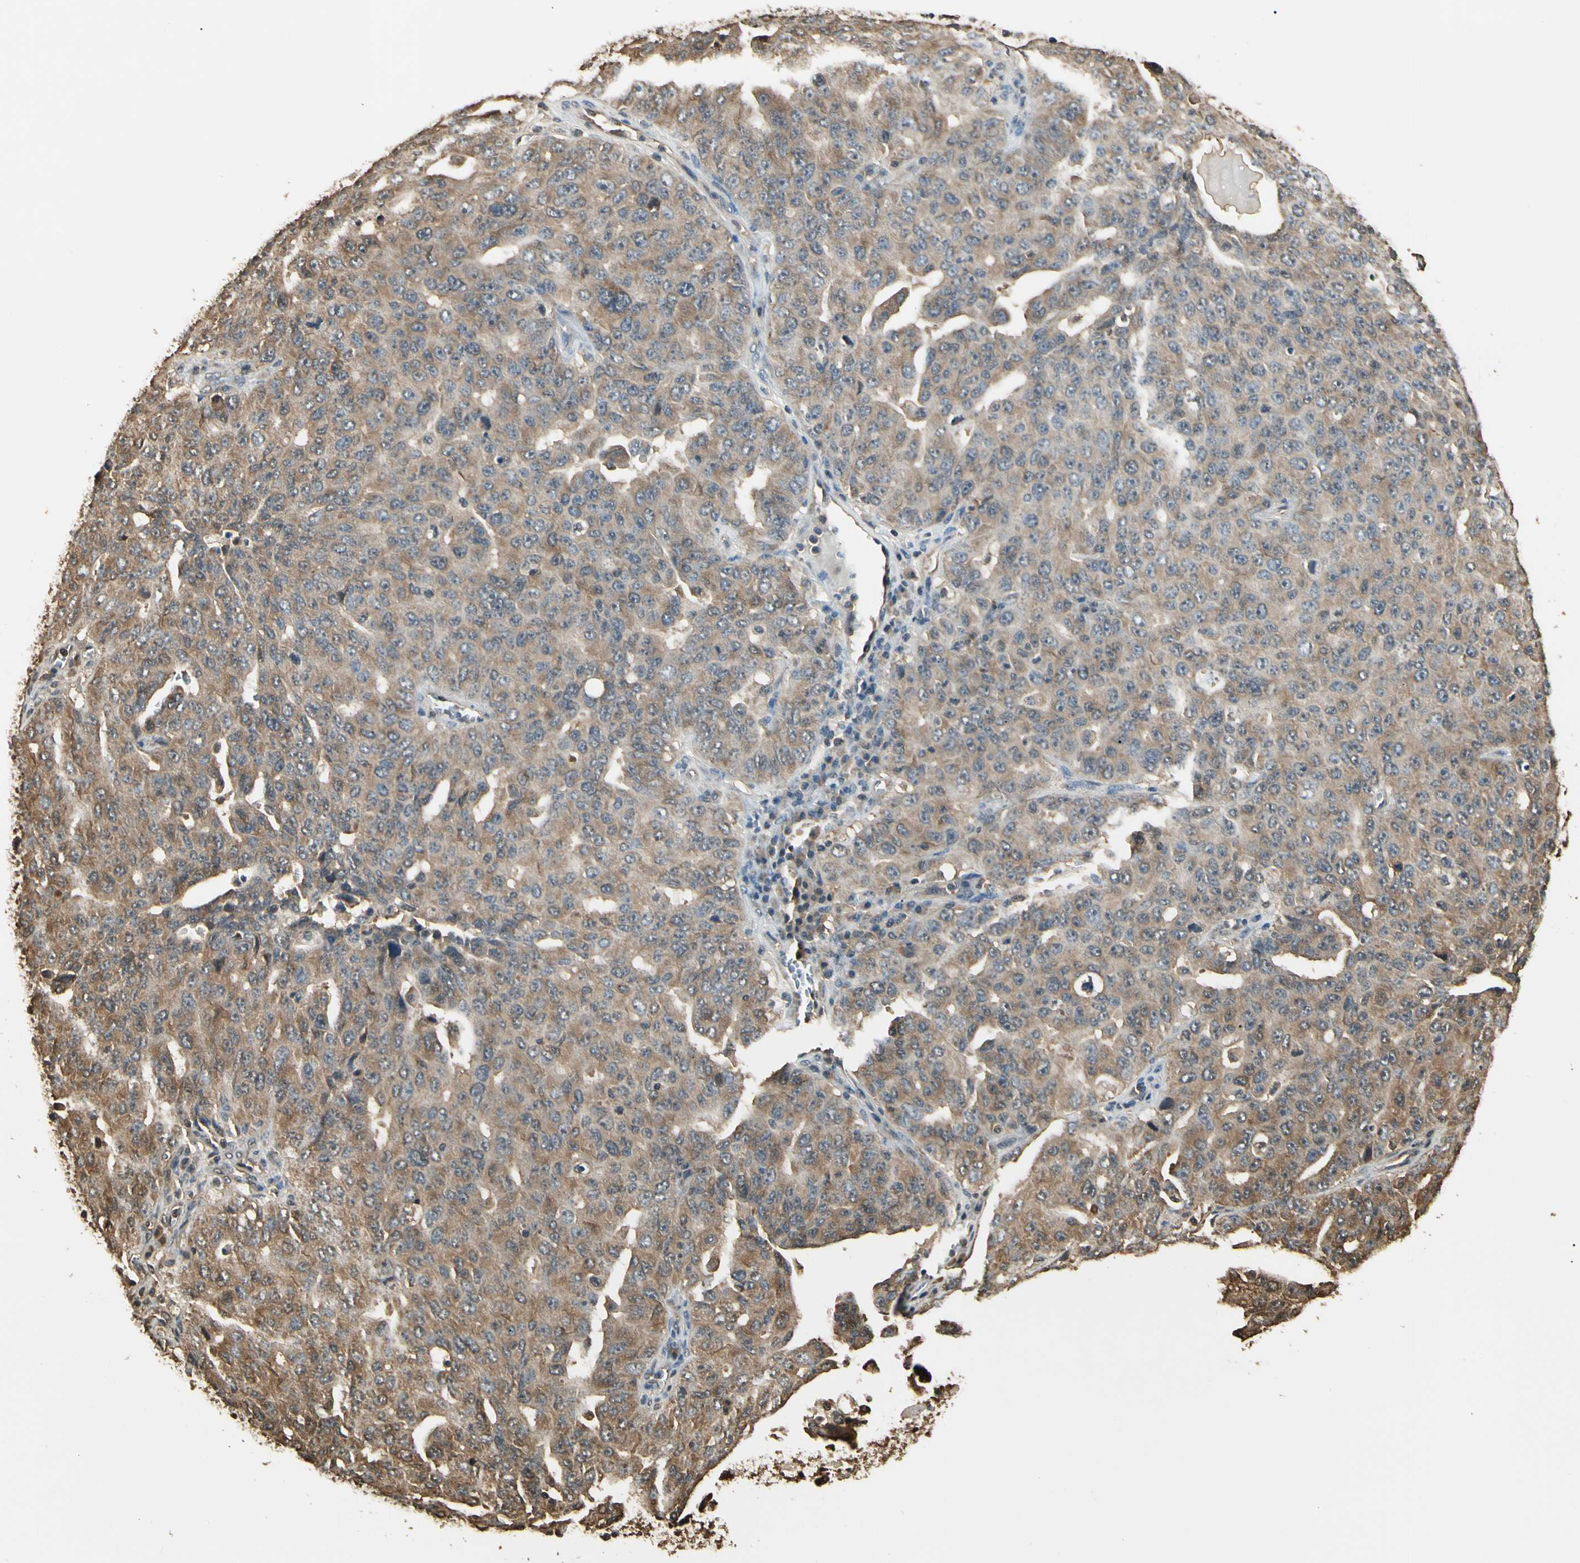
{"staining": {"intensity": "moderate", "quantity": ">75%", "location": "cytoplasmic/membranous"}, "tissue": "ovarian cancer", "cell_type": "Tumor cells", "image_type": "cancer", "snomed": [{"axis": "morphology", "description": "Carcinoma, endometroid"}, {"axis": "topography", "description": "Ovary"}], "caption": "A histopathology image showing moderate cytoplasmic/membranous expression in approximately >75% of tumor cells in ovarian cancer (endometroid carcinoma), as visualized by brown immunohistochemical staining.", "gene": "YWHAE", "patient": {"sex": "female", "age": 62}}